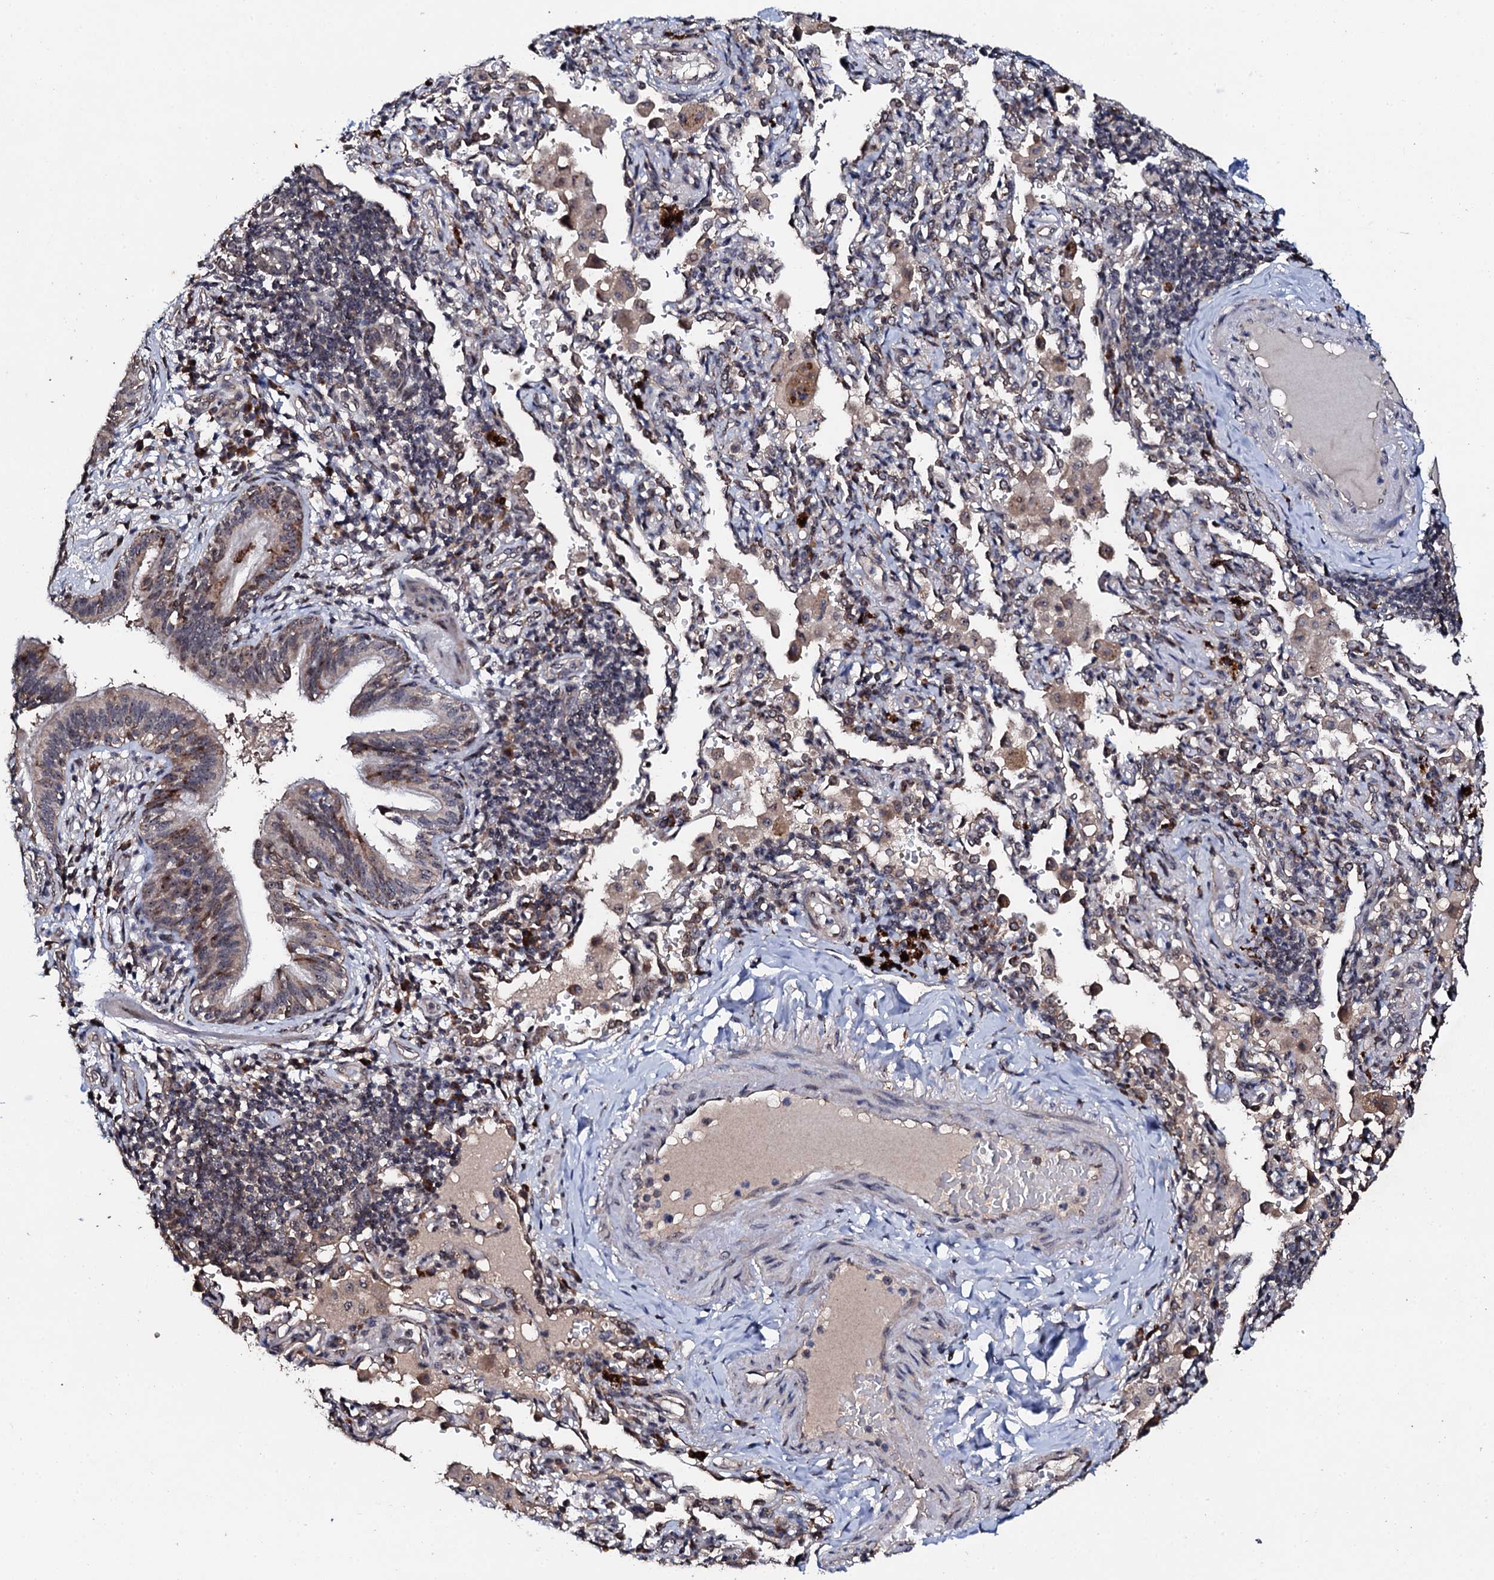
{"staining": {"intensity": "moderate", "quantity": ">75%", "location": "cytoplasmic/membranous,nuclear"}, "tissue": "bronchus", "cell_type": "Respiratory epithelial cells", "image_type": "normal", "snomed": [{"axis": "morphology", "description": "Normal tissue, NOS"}, {"axis": "topography", "description": "Cartilage tissue"}, {"axis": "topography", "description": "Bronchus"}], "caption": "High-magnification brightfield microscopy of benign bronchus stained with DAB (brown) and counterstained with hematoxylin (blue). respiratory epithelial cells exhibit moderate cytoplasmic/membranous,nuclear staining is appreciated in about>75% of cells. (IHC, brightfield microscopy, high magnification).", "gene": "FAM111A", "patient": {"sex": "female", "age": 36}}